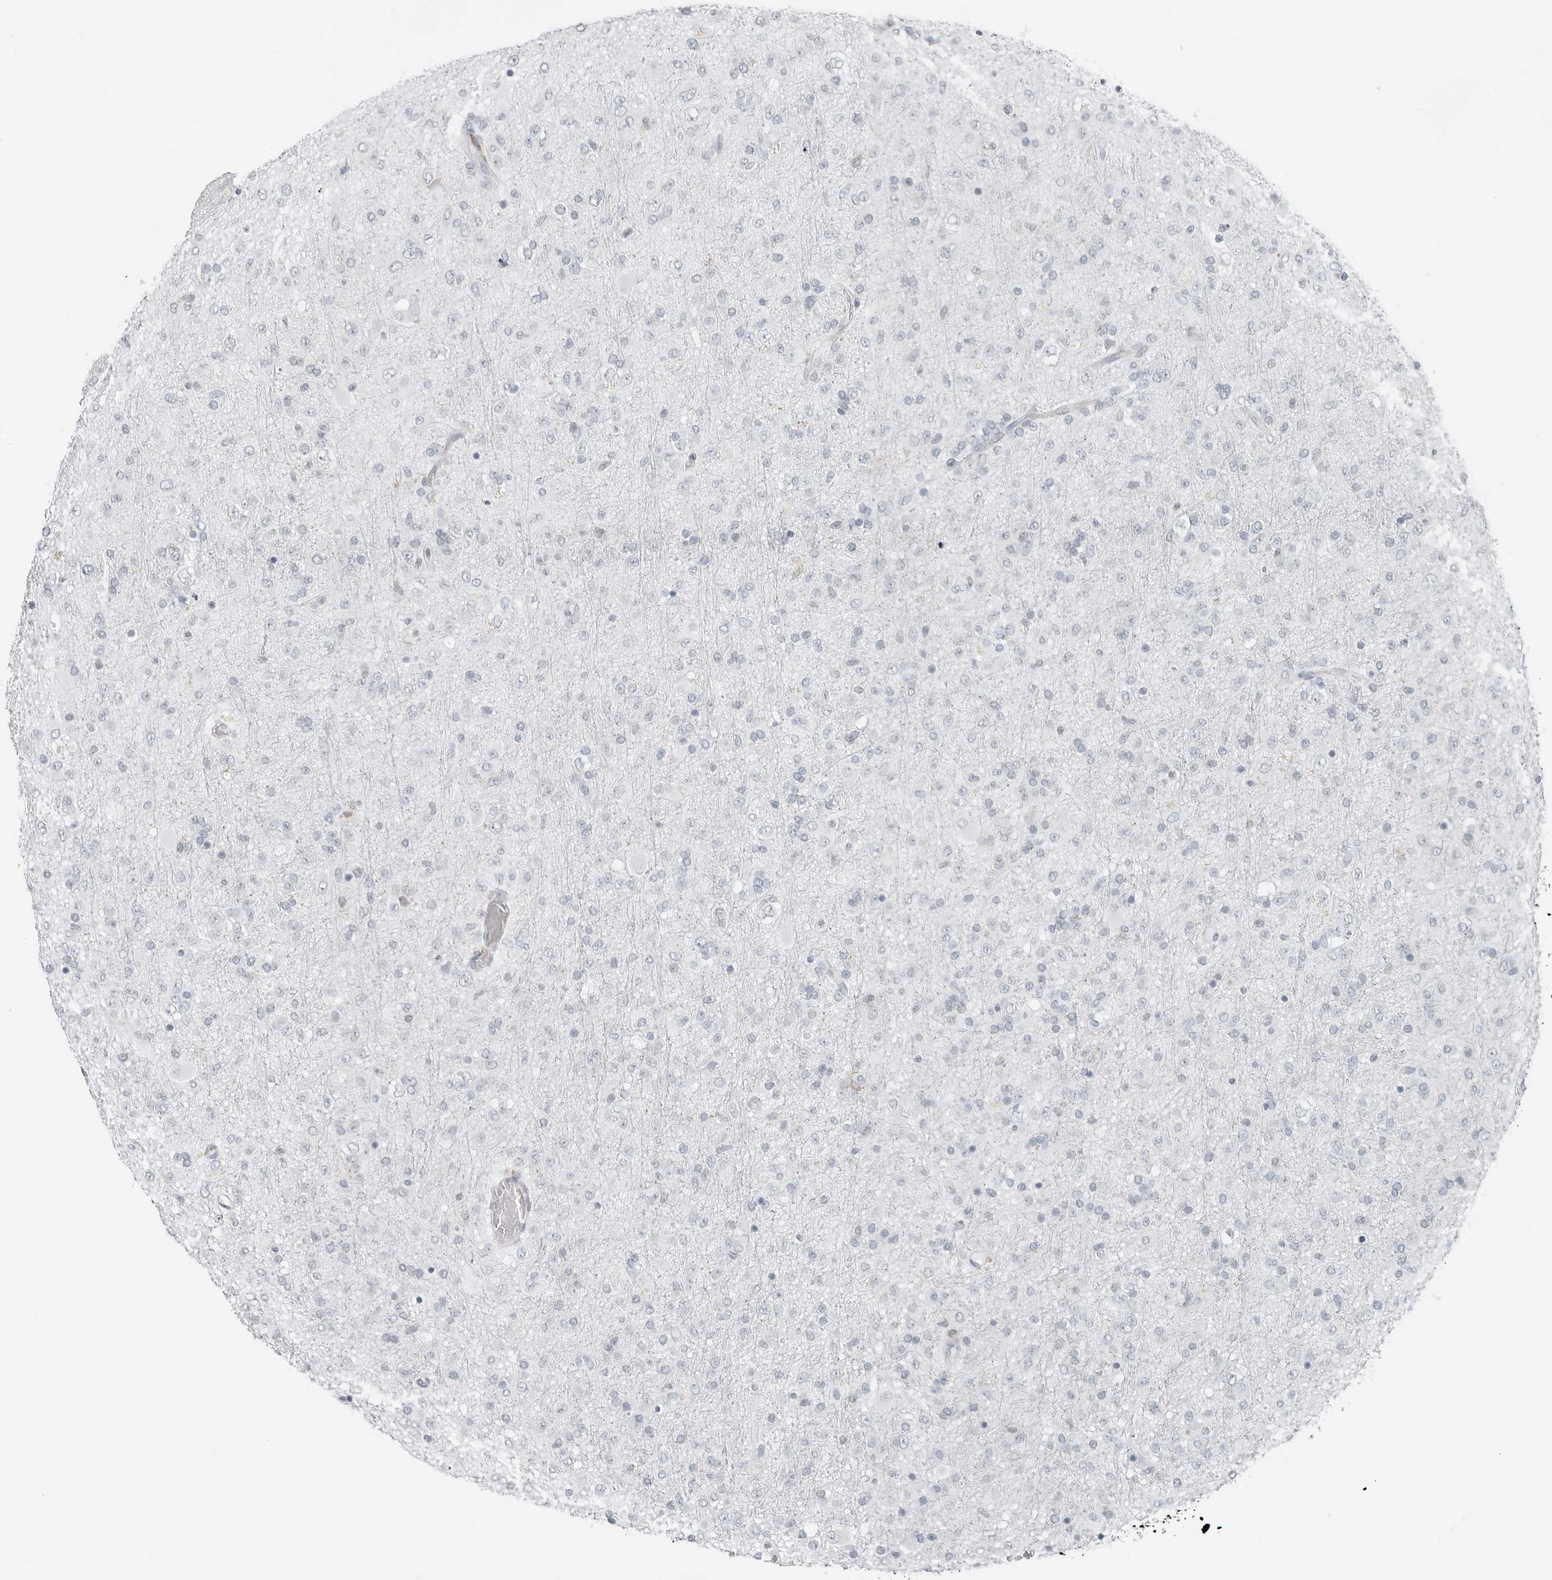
{"staining": {"intensity": "negative", "quantity": "none", "location": "none"}, "tissue": "glioma", "cell_type": "Tumor cells", "image_type": "cancer", "snomed": [{"axis": "morphology", "description": "Glioma, malignant, Low grade"}, {"axis": "topography", "description": "Brain"}], "caption": "Tumor cells are negative for brown protein staining in glioma.", "gene": "XIRP1", "patient": {"sex": "male", "age": 65}}